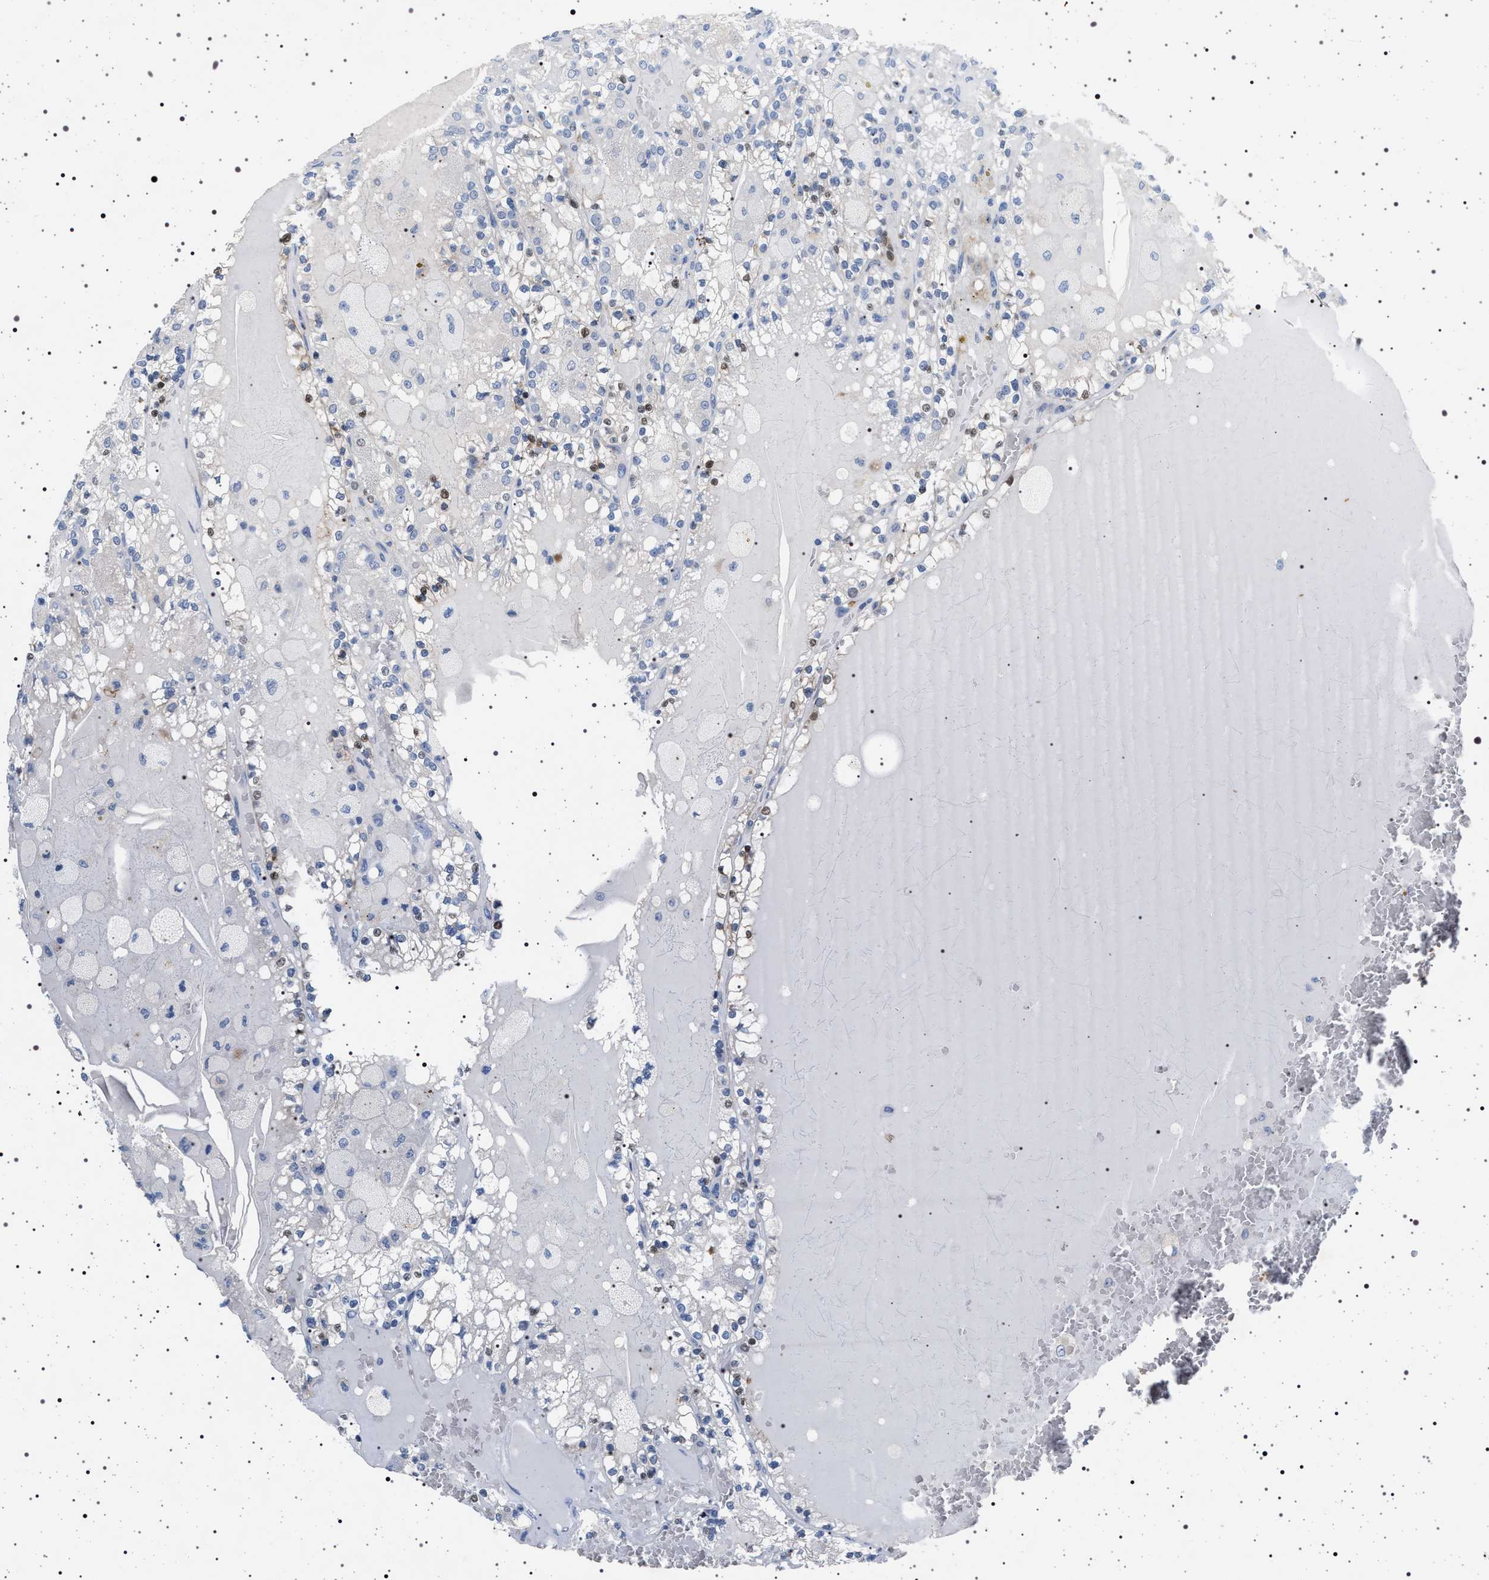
{"staining": {"intensity": "negative", "quantity": "none", "location": "none"}, "tissue": "renal cancer", "cell_type": "Tumor cells", "image_type": "cancer", "snomed": [{"axis": "morphology", "description": "Adenocarcinoma, NOS"}, {"axis": "topography", "description": "Kidney"}], "caption": "IHC photomicrograph of renal cancer (adenocarcinoma) stained for a protein (brown), which reveals no expression in tumor cells. (Stains: DAB (3,3'-diaminobenzidine) immunohistochemistry with hematoxylin counter stain, Microscopy: brightfield microscopy at high magnification).", "gene": "NAT9", "patient": {"sex": "female", "age": 56}}